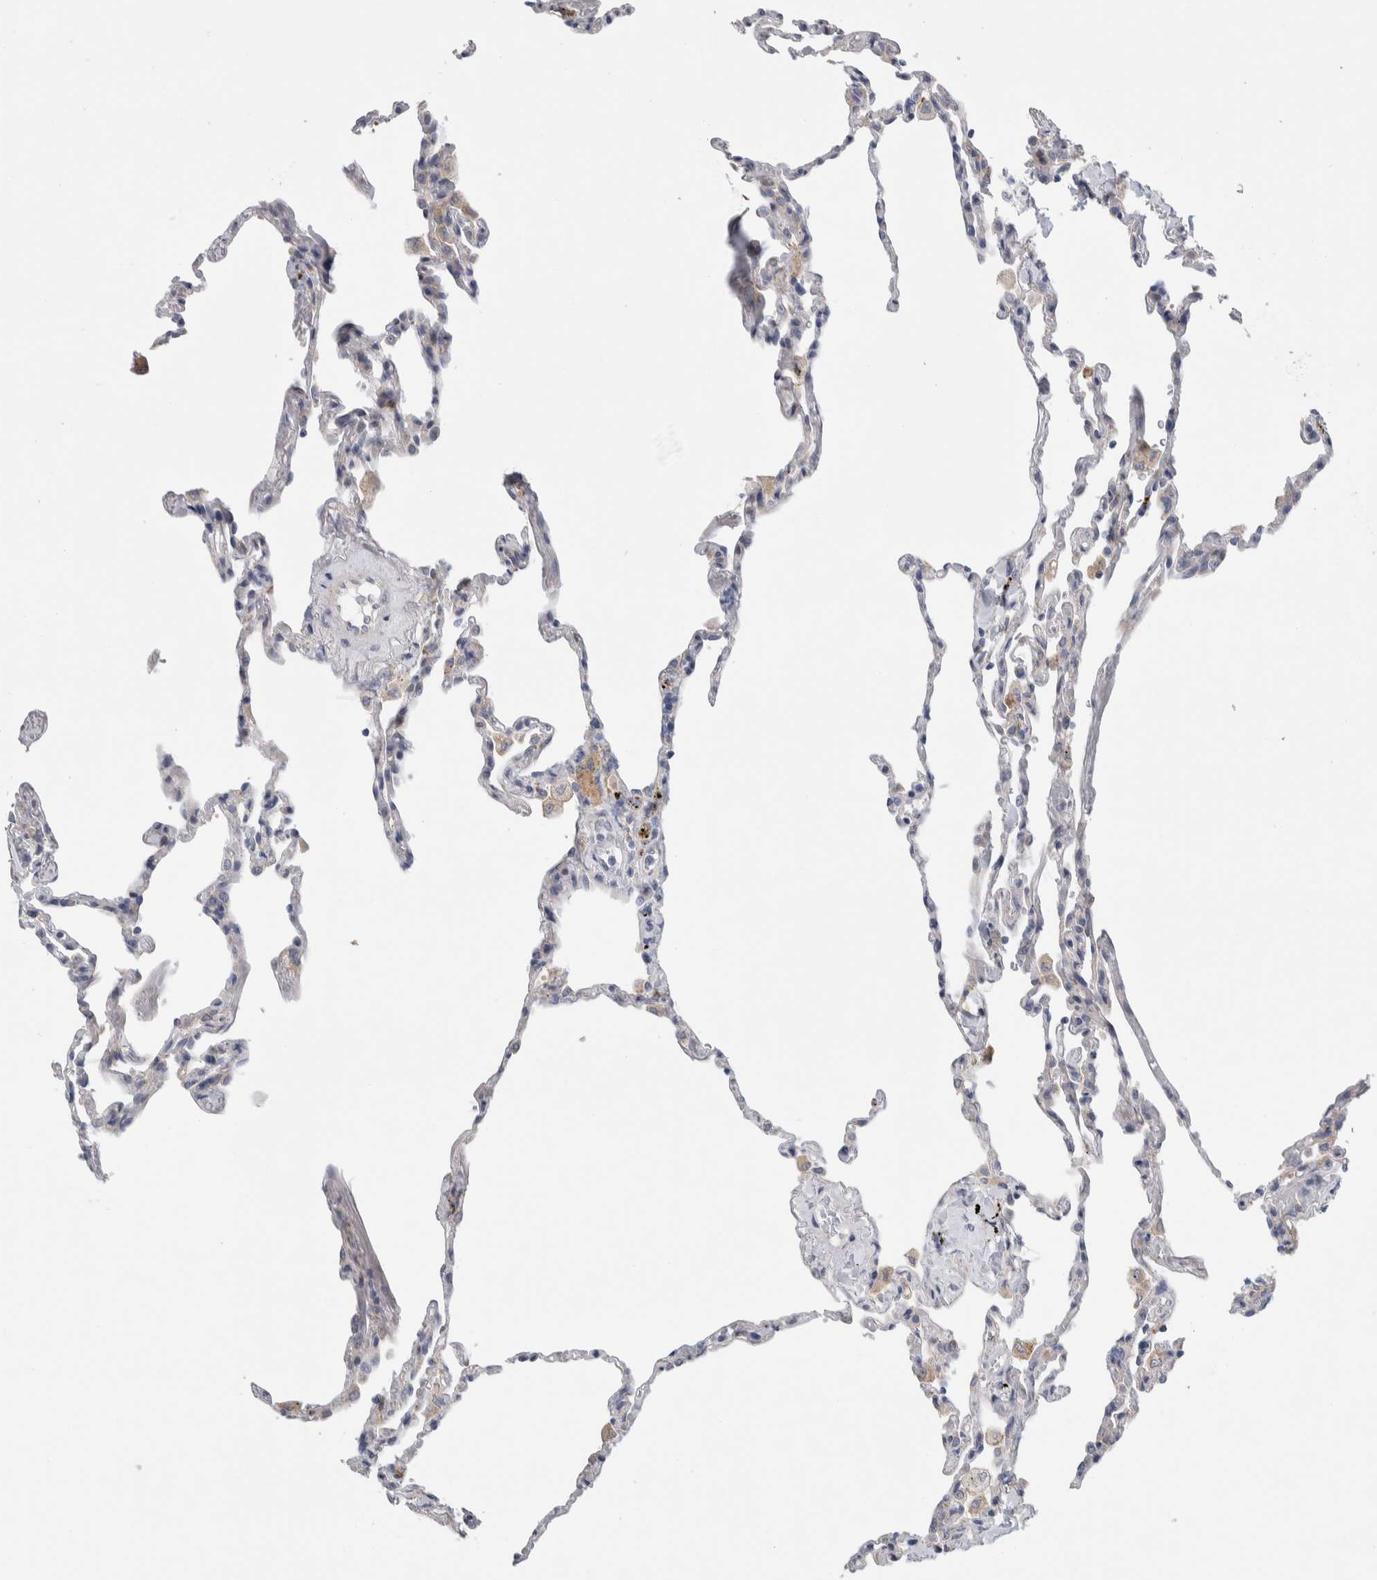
{"staining": {"intensity": "negative", "quantity": "none", "location": "none"}, "tissue": "lung", "cell_type": "Alveolar cells", "image_type": "normal", "snomed": [{"axis": "morphology", "description": "Normal tissue, NOS"}, {"axis": "topography", "description": "Lung"}], "caption": "A micrograph of lung stained for a protein displays no brown staining in alveolar cells. (DAB IHC visualized using brightfield microscopy, high magnification).", "gene": "ENGASE", "patient": {"sex": "male", "age": 59}}